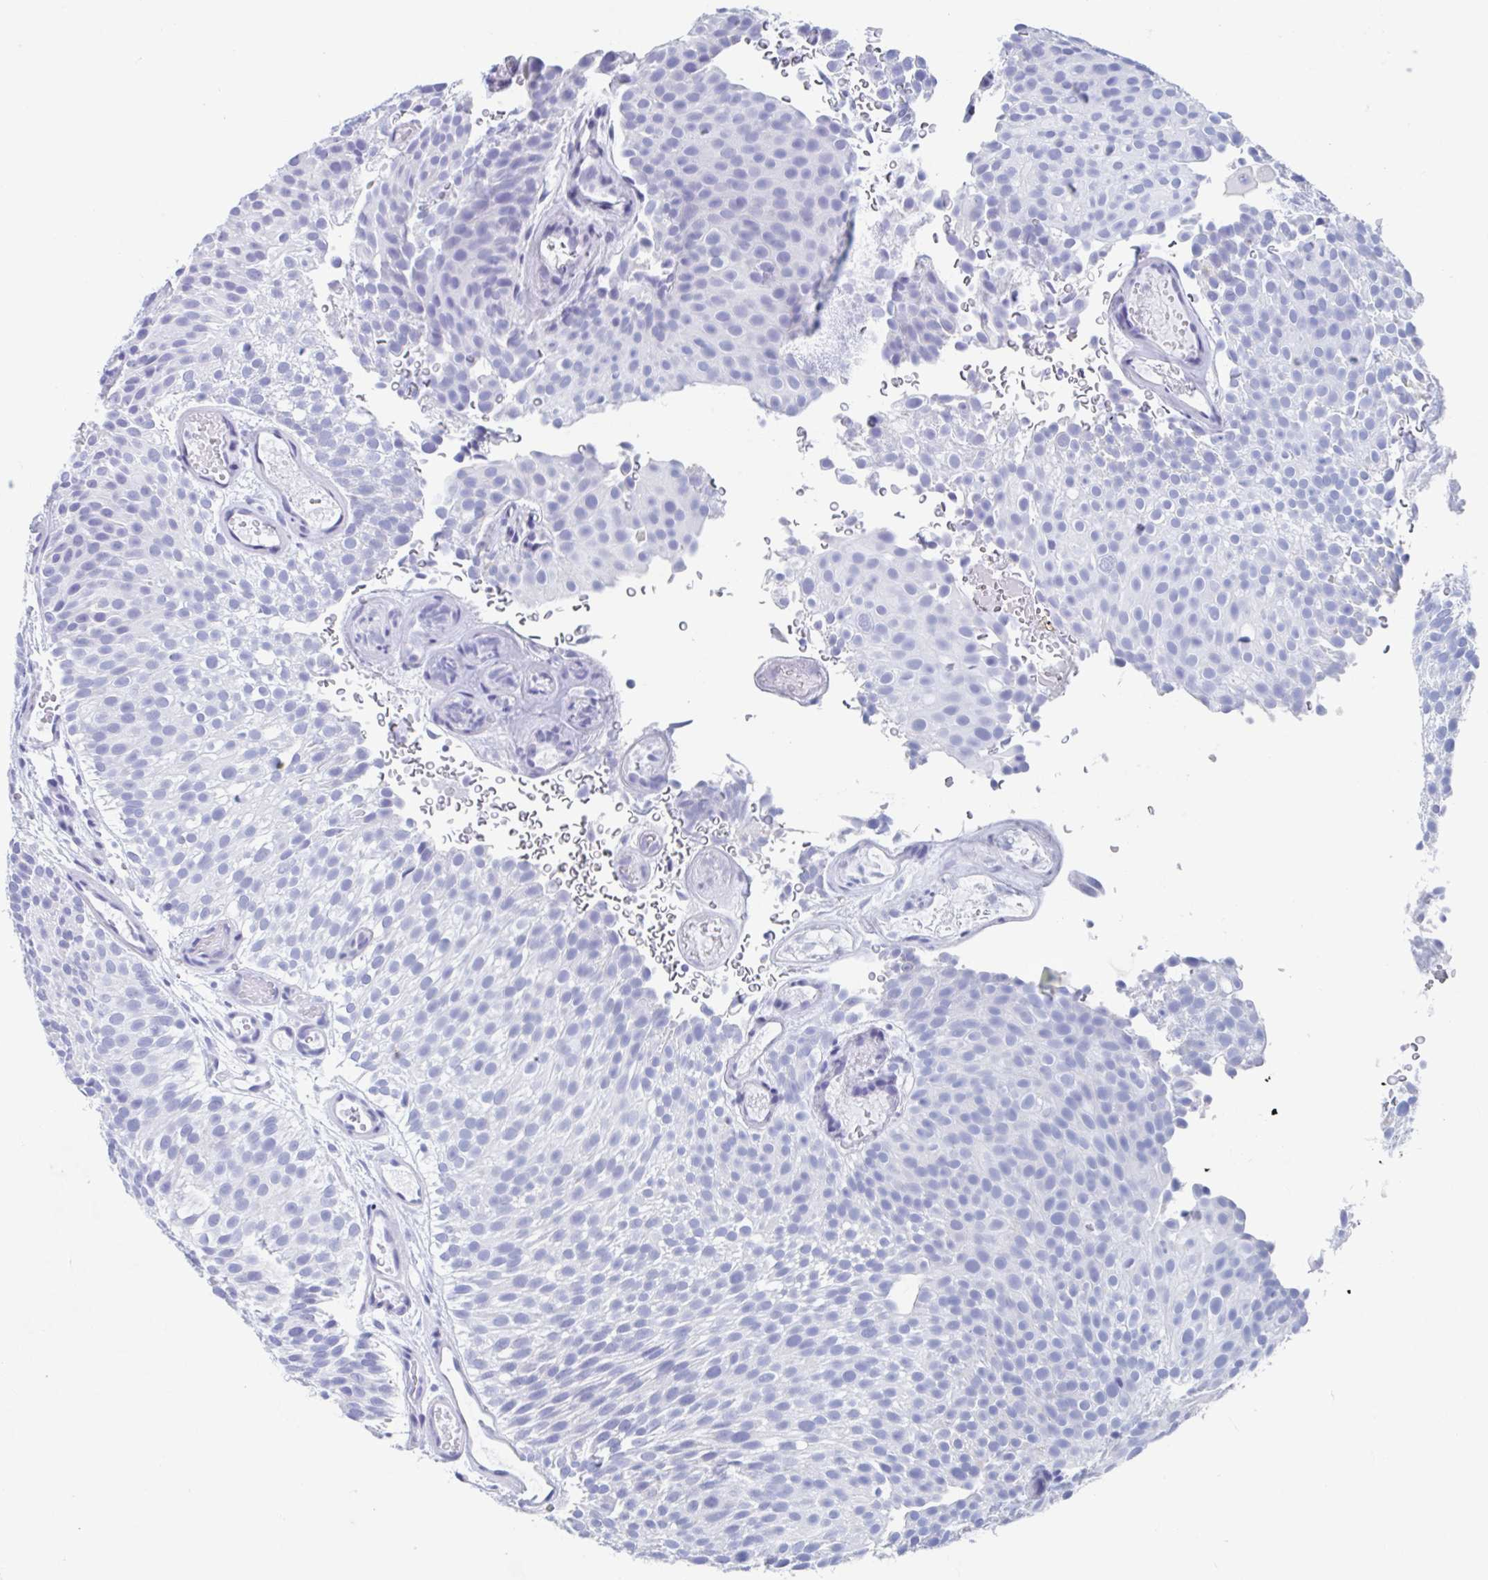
{"staining": {"intensity": "negative", "quantity": "none", "location": "none"}, "tissue": "urothelial cancer", "cell_type": "Tumor cells", "image_type": "cancer", "snomed": [{"axis": "morphology", "description": "Urothelial carcinoma, Low grade"}, {"axis": "topography", "description": "Urinary bladder"}], "caption": "Immunohistochemistry micrograph of neoplastic tissue: low-grade urothelial carcinoma stained with DAB exhibits no significant protein staining in tumor cells.", "gene": "C10orf53", "patient": {"sex": "male", "age": 78}}